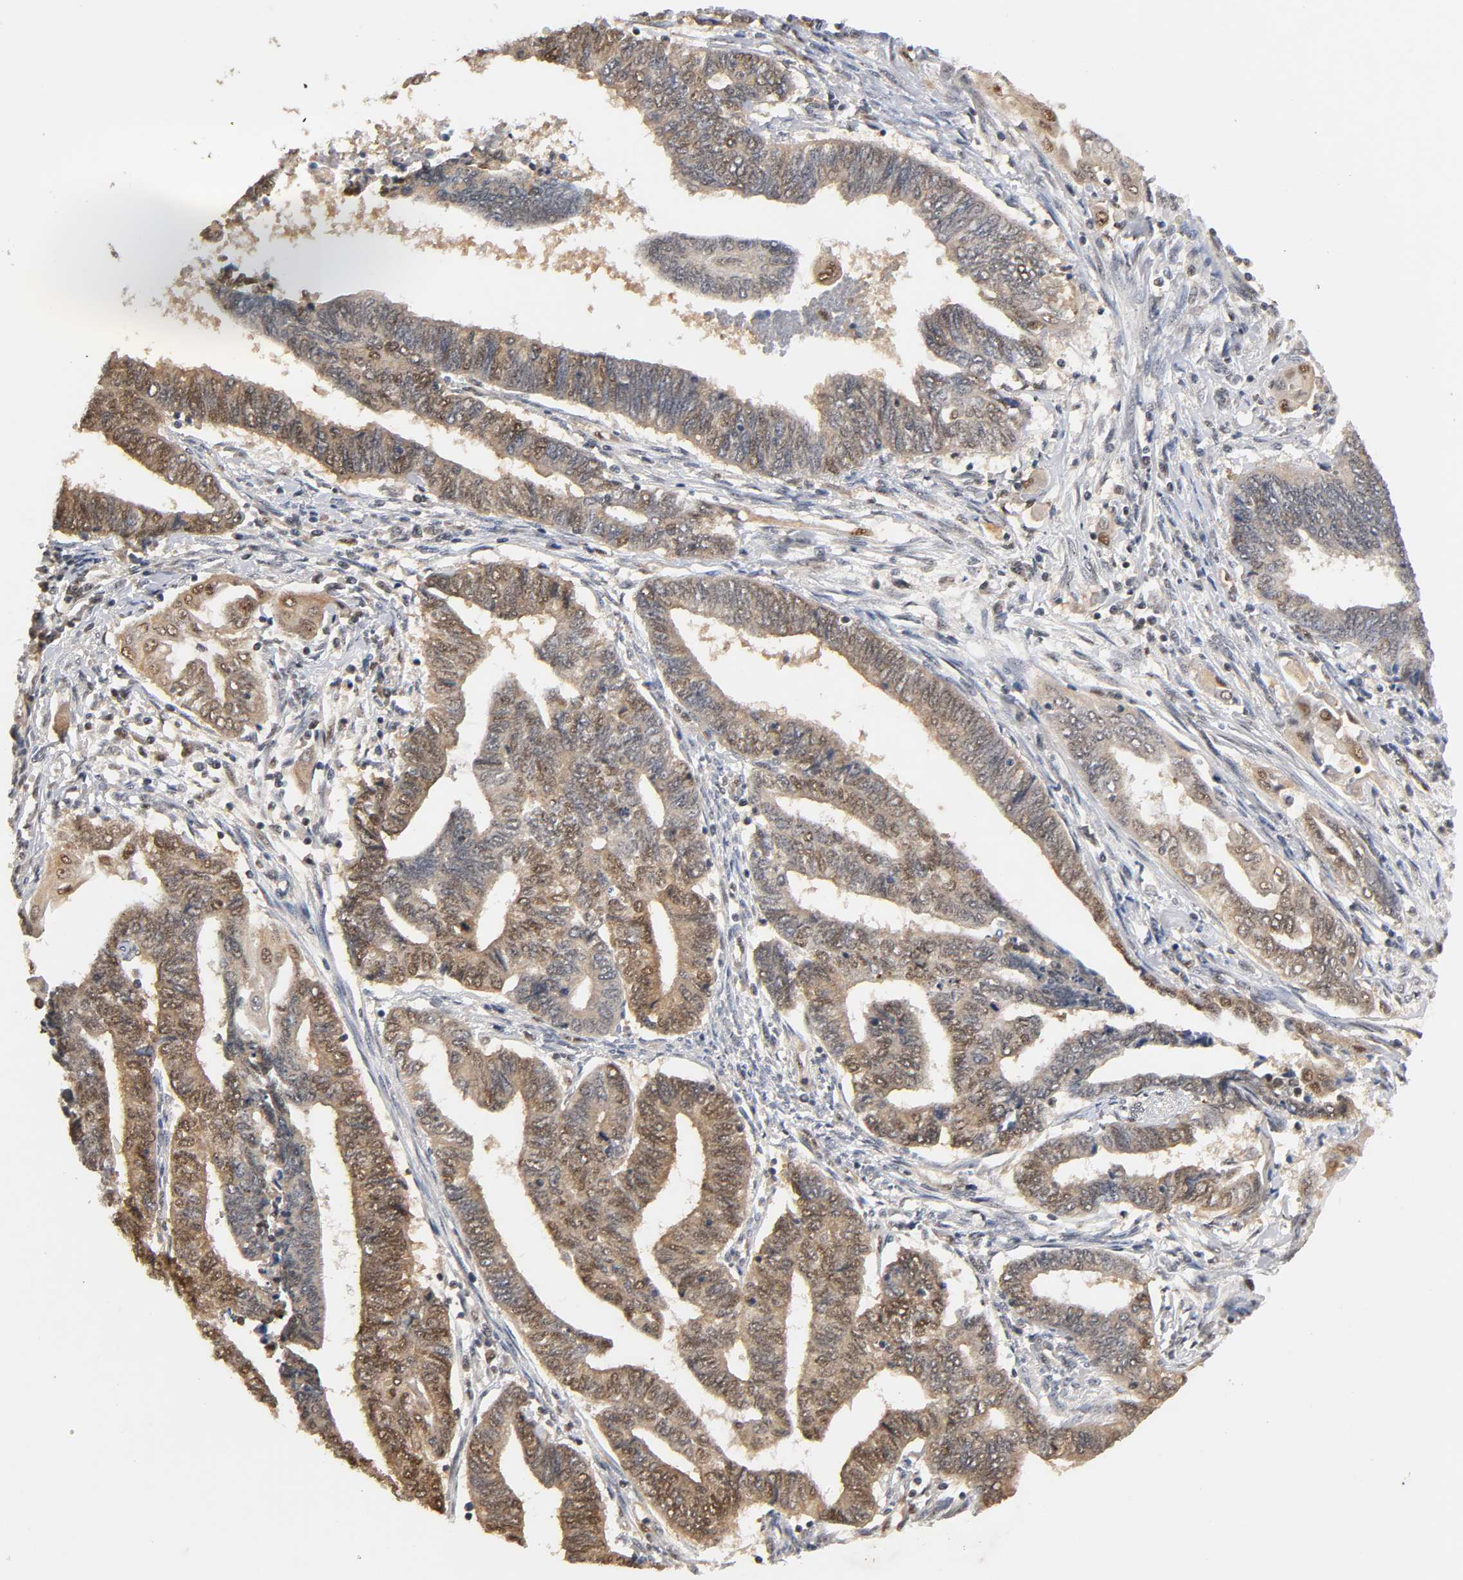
{"staining": {"intensity": "moderate", "quantity": ">75%", "location": "cytoplasmic/membranous,nuclear"}, "tissue": "endometrial cancer", "cell_type": "Tumor cells", "image_type": "cancer", "snomed": [{"axis": "morphology", "description": "Adenocarcinoma, NOS"}, {"axis": "topography", "description": "Uterus"}, {"axis": "topography", "description": "Endometrium"}], "caption": "This is a histology image of immunohistochemistry (IHC) staining of endometrial cancer, which shows moderate staining in the cytoplasmic/membranous and nuclear of tumor cells.", "gene": "UBC", "patient": {"sex": "female", "age": 70}}